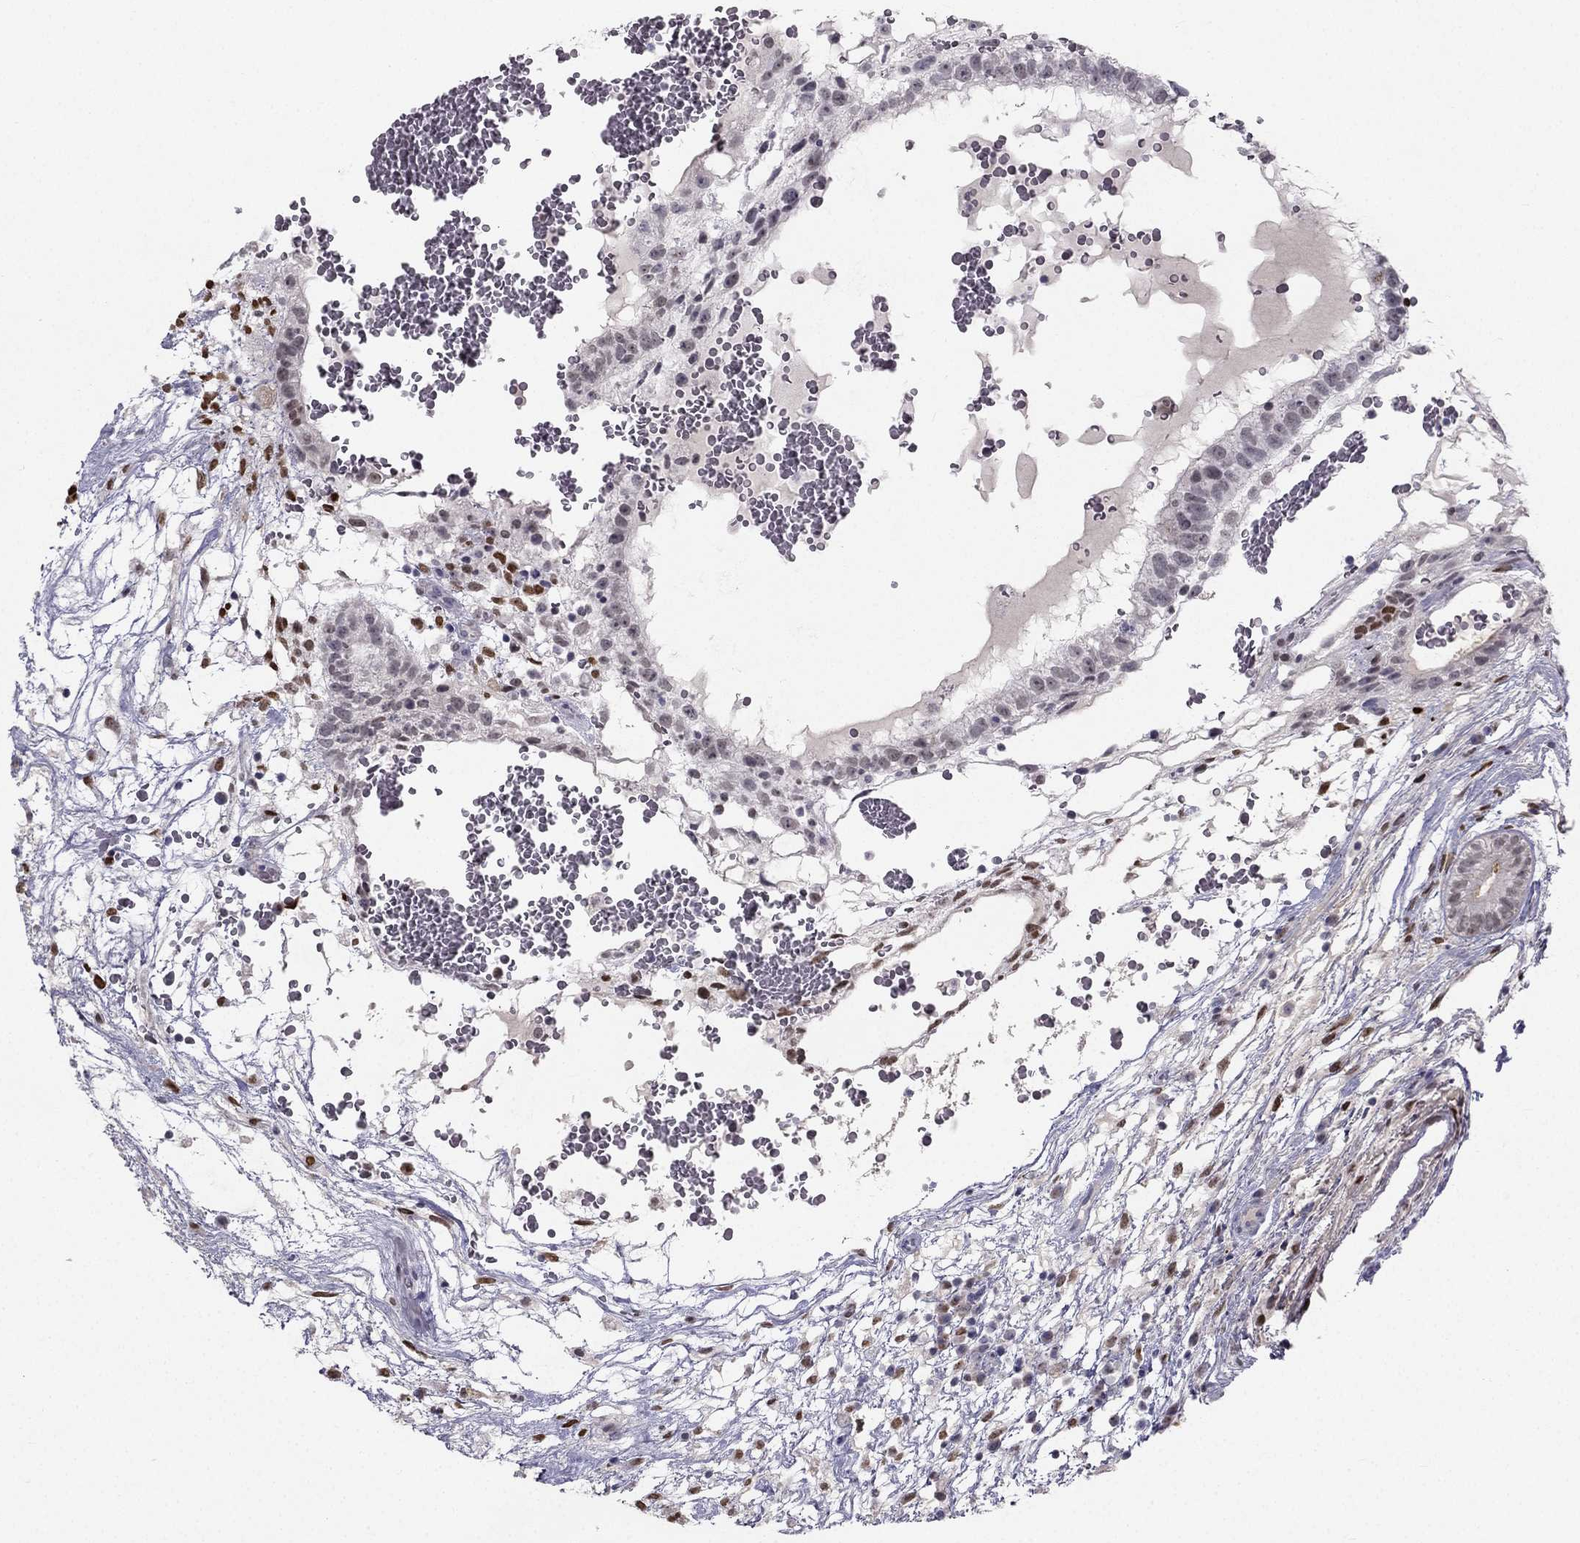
{"staining": {"intensity": "moderate", "quantity": "<25%", "location": "nuclear"}, "tissue": "testis cancer", "cell_type": "Tumor cells", "image_type": "cancer", "snomed": [{"axis": "morphology", "description": "Normal tissue, NOS"}, {"axis": "morphology", "description": "Carcinoma, Embryonal, NOS"}, {"axis": "topography", "description": "Testis"}], "caption": "Testis cancer tissue exhibits moderate nuclear staining in approximately <25% of tumor cells, visualized by immunohistochemistry.", "gene": "TRPS1", "patient": {"sex": "male", "age": 32}}